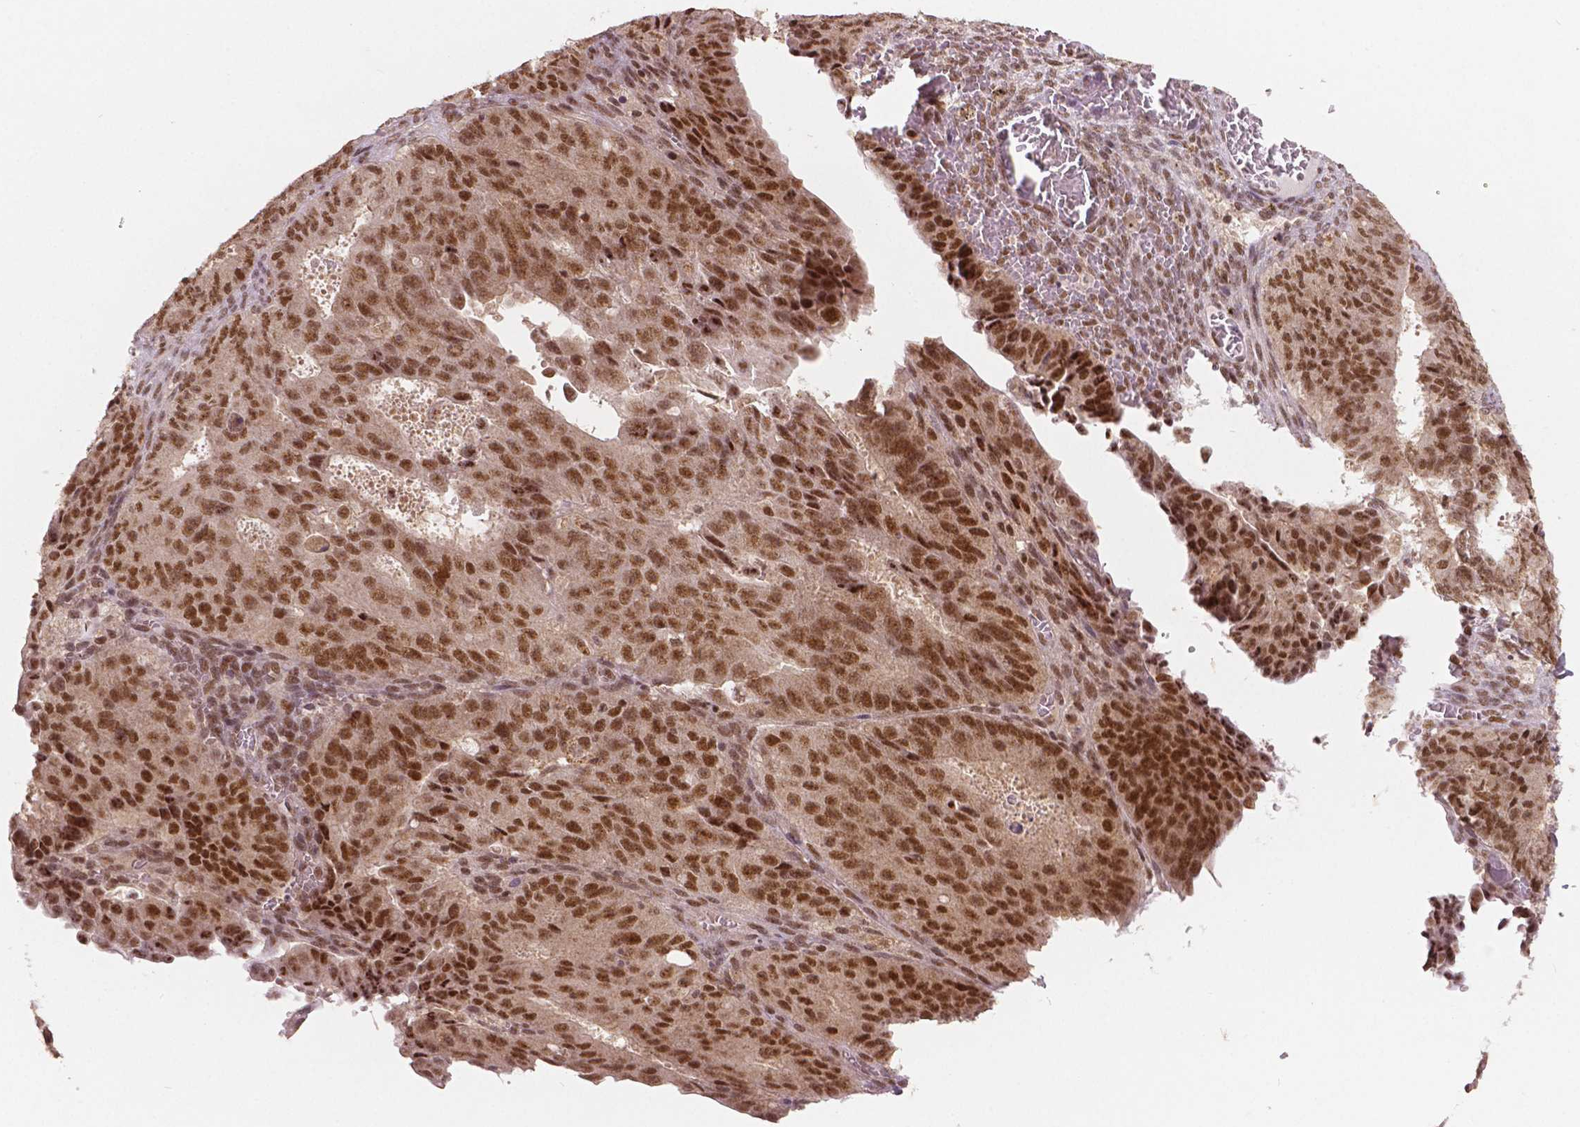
{"staining": {"intensity": "strong", "quantity": ">75%", "location": "nuclear"}, "tissue": "ovarian cancer", "cell_type": "Tumor cells", "image_type": "cancer", "snomed": [{"axis": "morphology", "description": "Carcinoma, endometroid"}, {"axis": "topography", "description": "Ovary"}], "caption": "Ovarian cancer tissue displays strong nuclear staining in about >75% of tumor cells, visualized by immunohistochemistry.", "gene": "NSD2", "patient": {"sex": "female", "age": 42}}